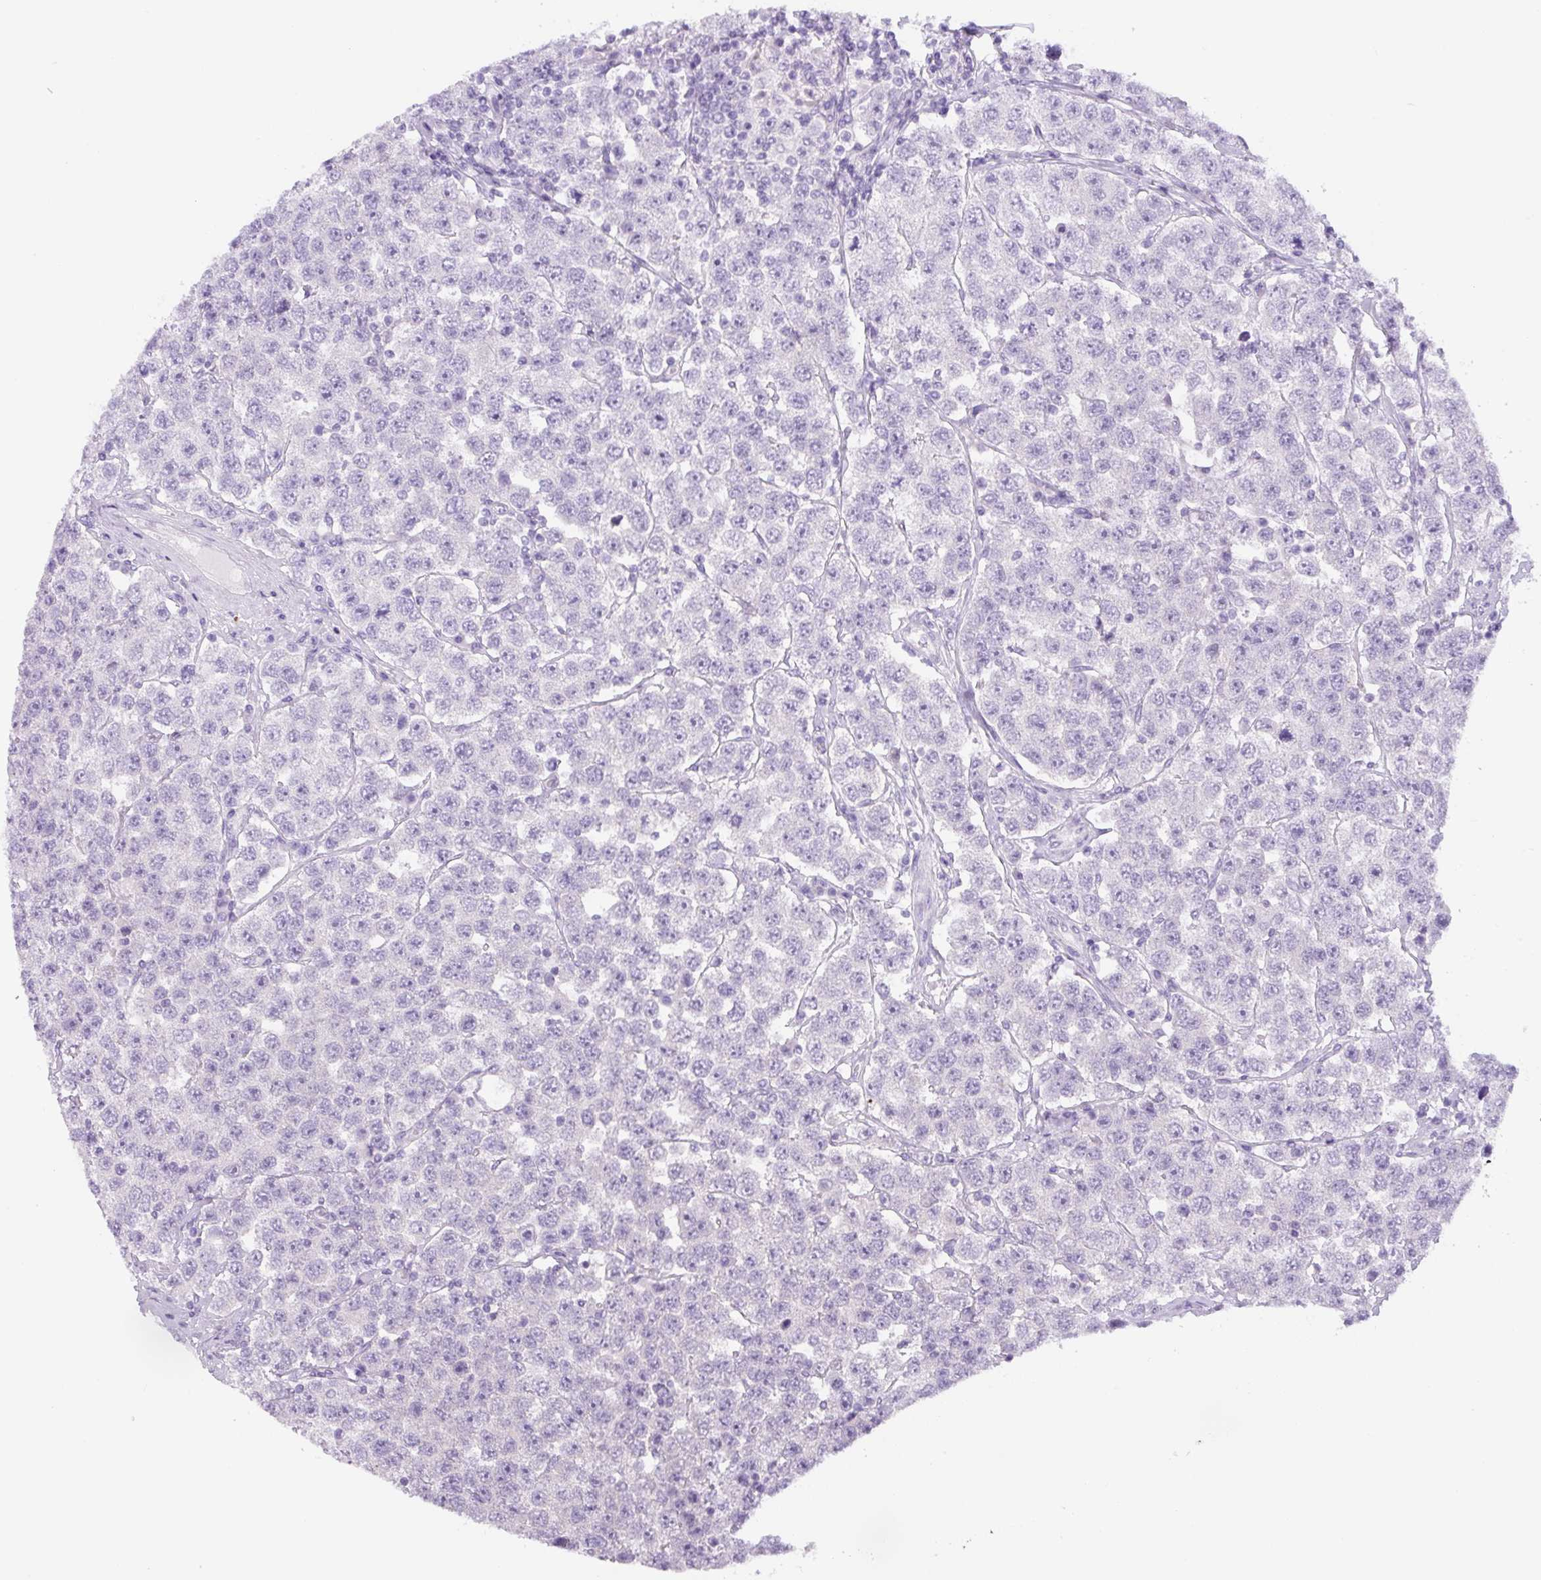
{"staining": {"intensity": "negative", "quantity": "none", "location": "none"}, "tissue": "testis cancer", "cell_type": "Tumor cells", "image_type": "cancer", "snomed": [{"axis": "morphology", "description": "Seminoma, NOS"}, {"axis": "topography", "description": "Testis"}], "caption": "Immunohistochemistry (IHC) histopathology image of neoplastic tissue: testis cancer (seminoma) stained with DAB (3,3'-diaminobenzidine) reveals no significant protein expression in tumor cells.", "gene": "UBL3", "patient": {"sex": "male", "age": 28}}